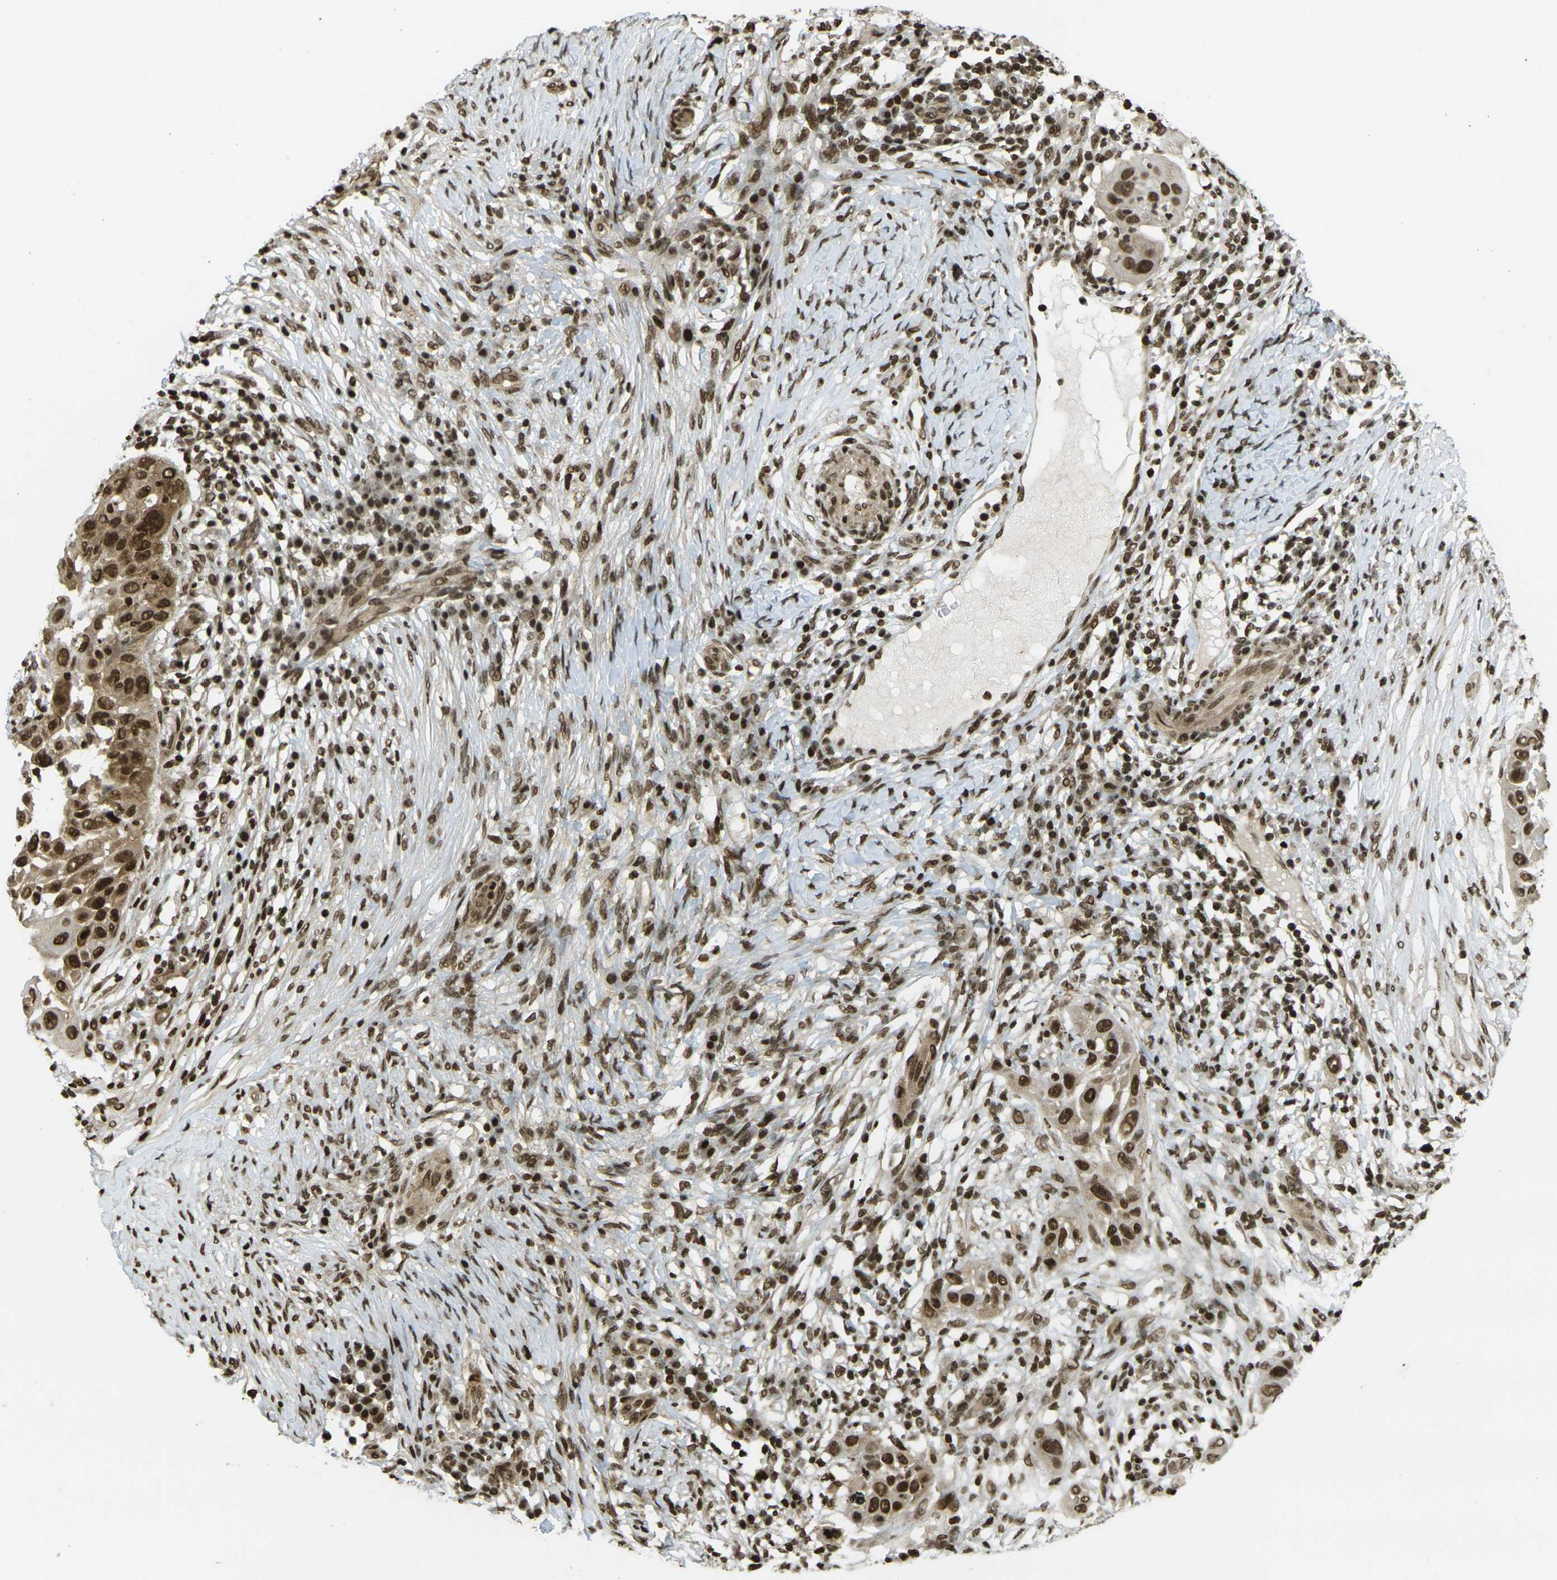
{"staining": {"intensity": "strong", "quantity": ">75%", "location": "cytoplasmic/membranous,nuclear"}, "tissue": "skin cancer", "cell_type": "Tumor cells", "image_type": "cancer", "snomed": [{"axis": "morphology", "description": "Squamous cell carcinoma, NOS"}, {"axis": "topography", "description": "Skin"}], "caption": "A brown stain labels strong cytoplasmic/membranous and nuclear expression of a protein in skin cancer (squamous cell carcinoma) tumor cells. The protein is shown in brown color, while the nuclei are stained blue.", "gene": "RUVBL2", "patient": {"sex": "female", "age": 44}}